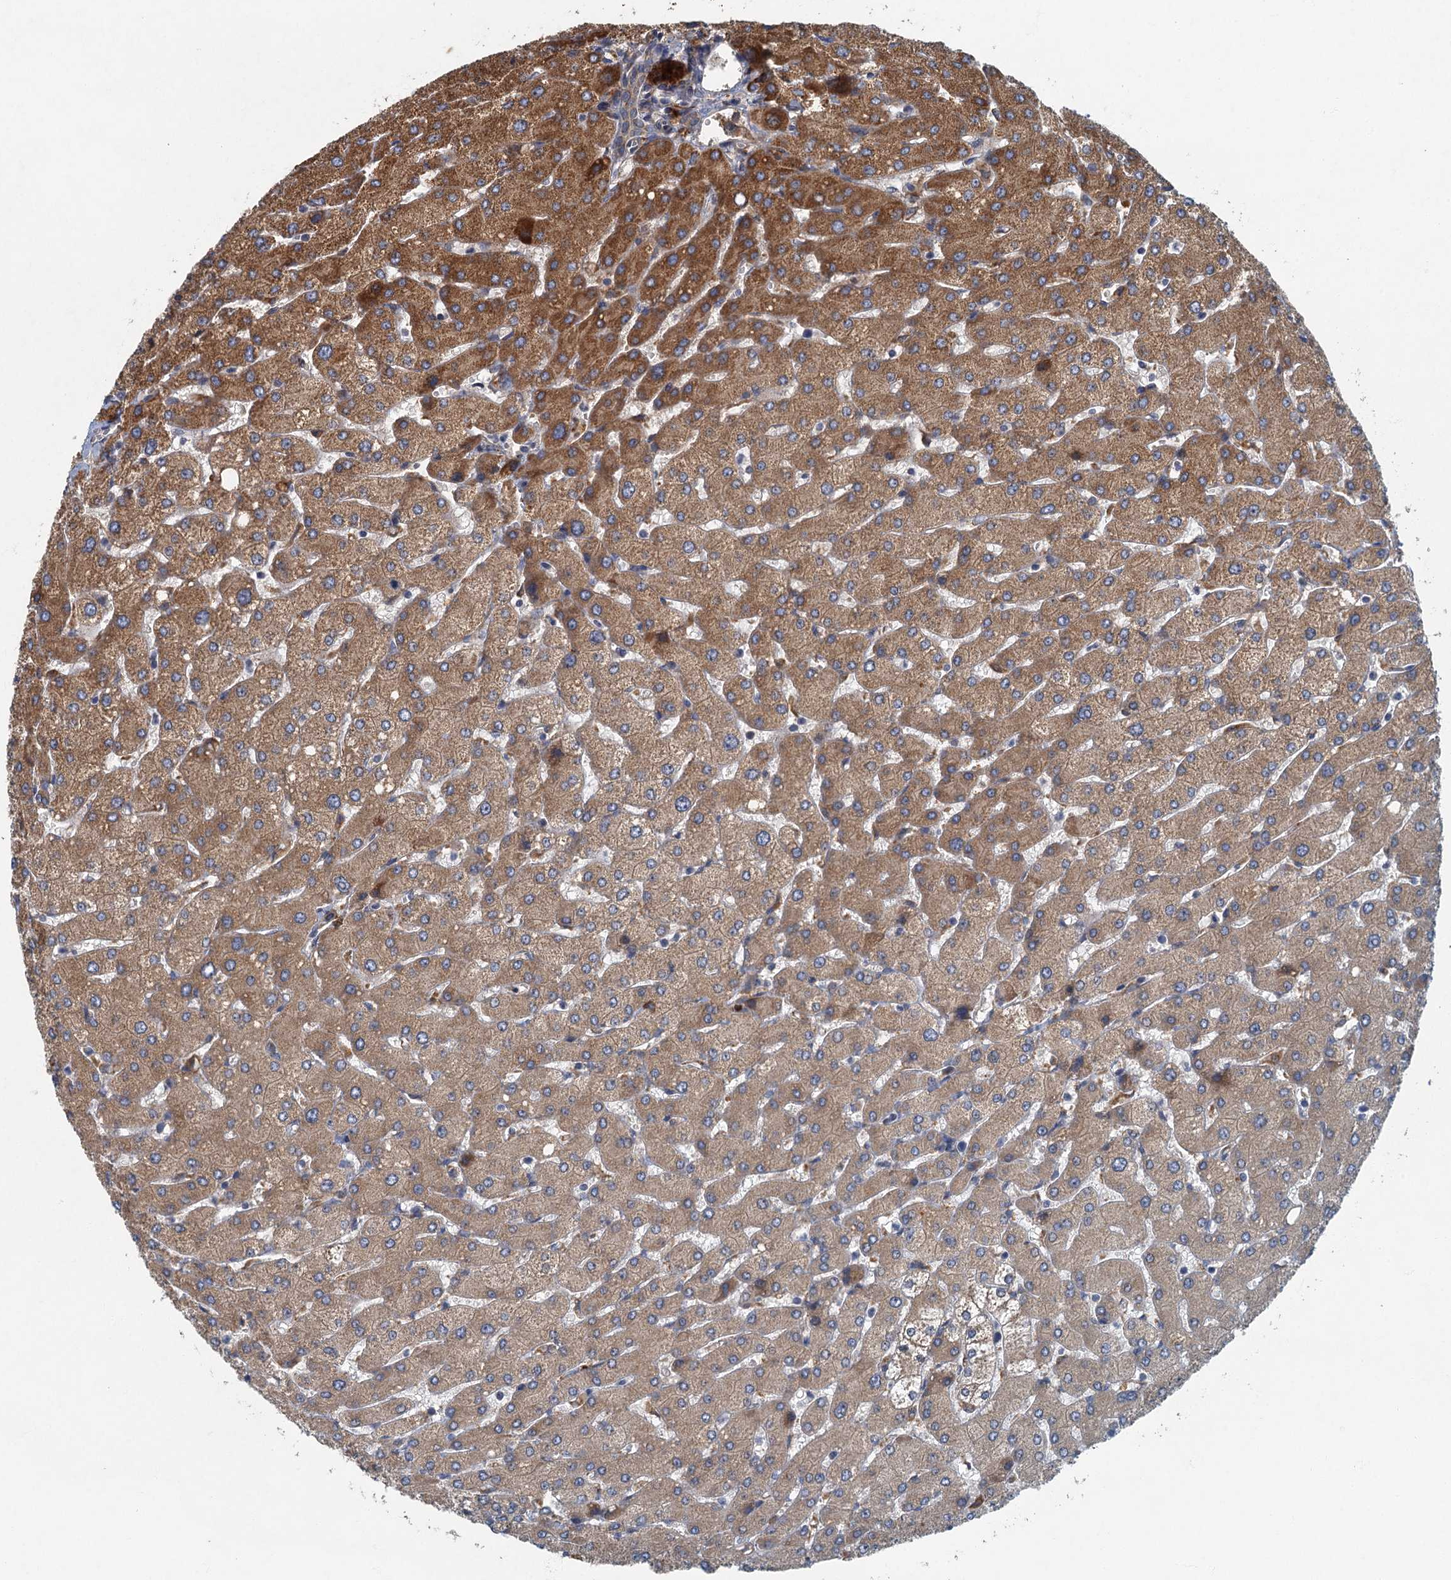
{"staining": {"intensity": "weak", "quantity": "25%-75%", "location": "cytoplasmic/membranous"}, "tissue": "liver", "cell_type": "Cholangiocytes", "image_type": "normal", "snomed": [{"axis": "morphology", "description": "Normal tissue, NOS"}, {"axis": "topography", "description": "Liver"}], "caption": "DAB immunohistochemical staining of unremarkable liver demonstrates weak cytoplasmic/membranous protein expression in approximately 25%-75% of cholangiocytes.", "gene": "SPDYC", "patient": {"sex": "male", "age": 55}}